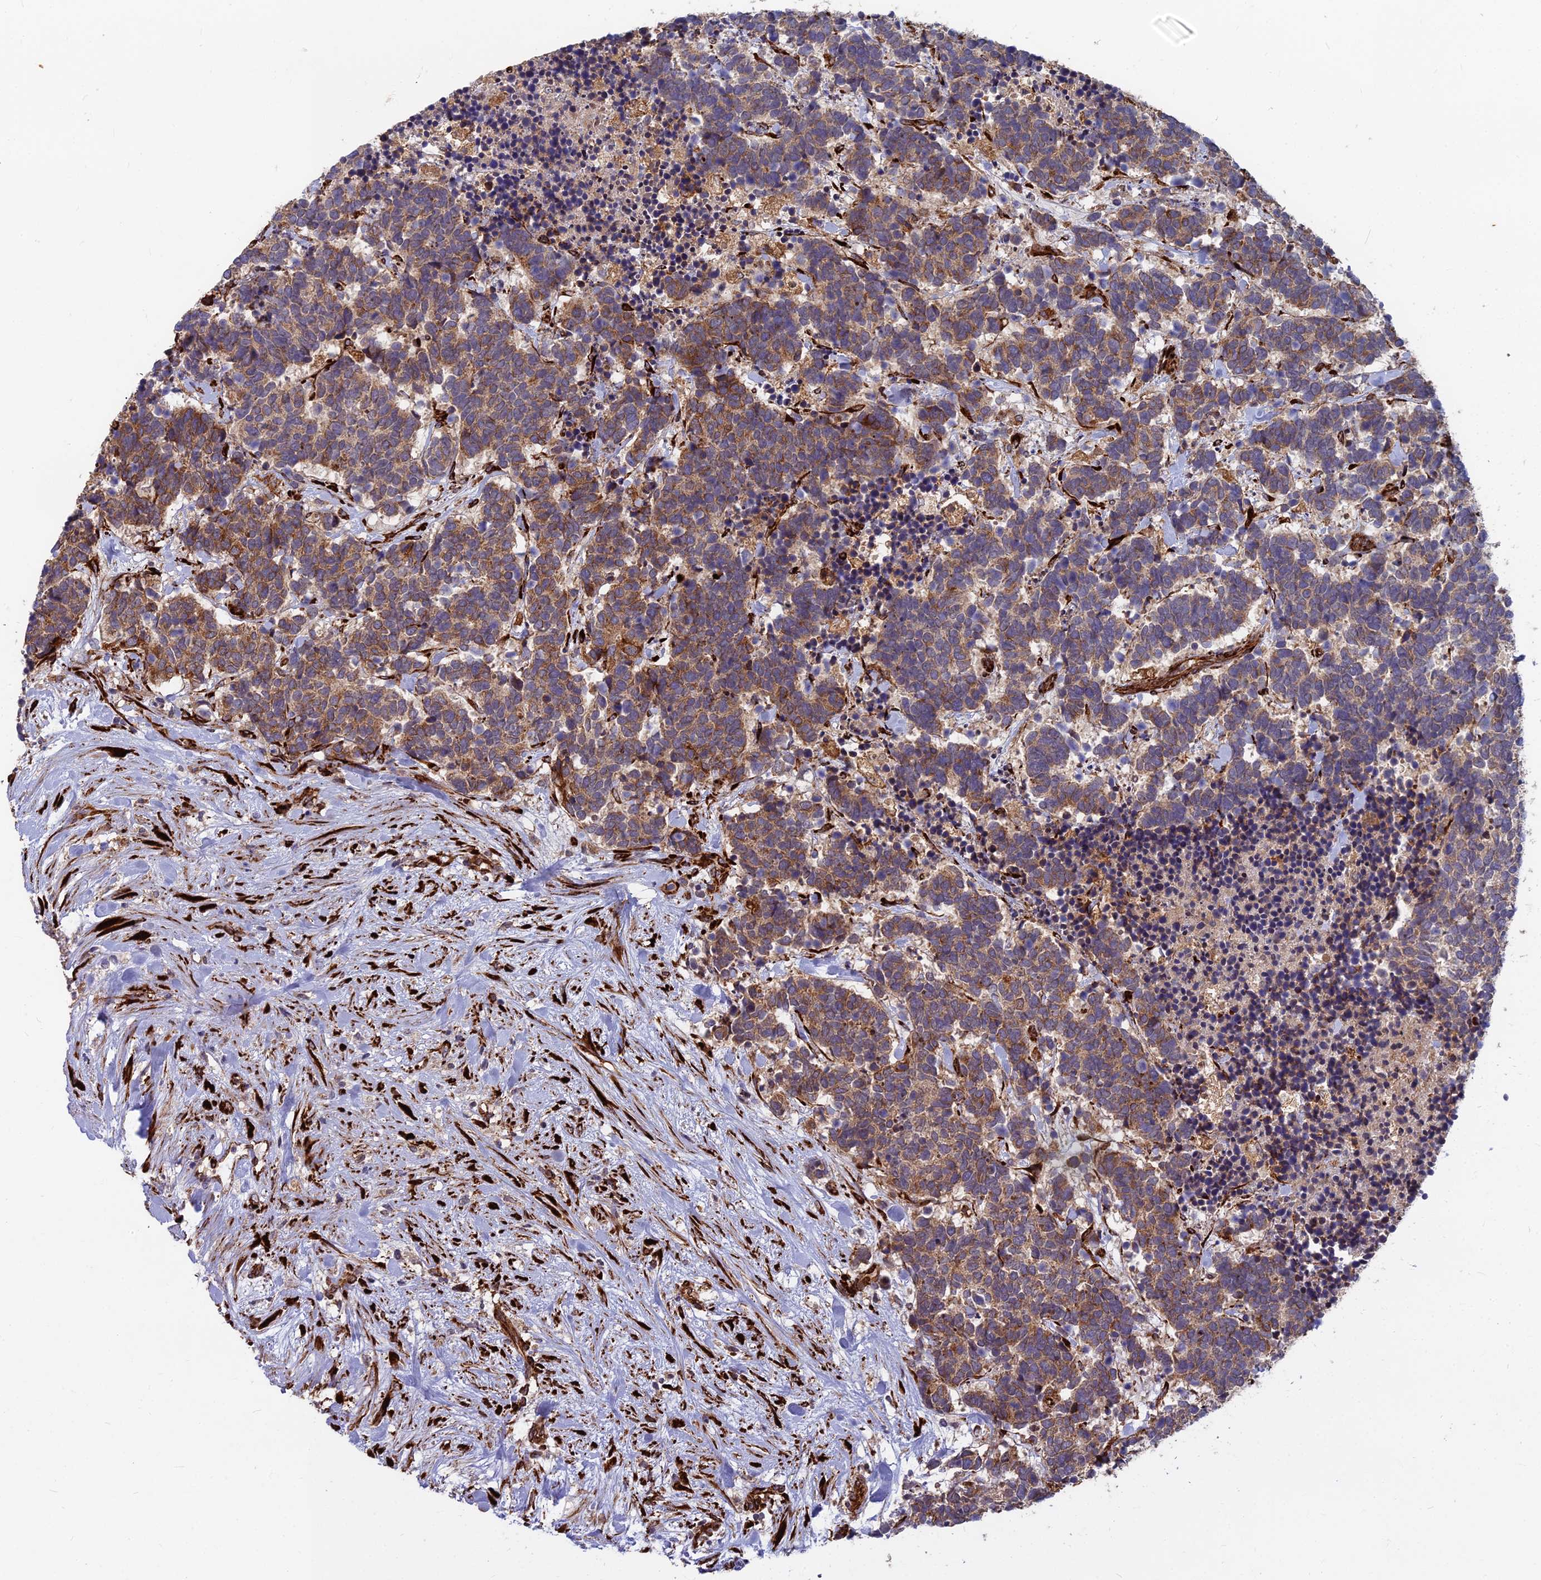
{"staining": {"intensity": "moderate", "quantity": "25%-75%", "location": "cytoplasmic/membranous"}, "tissue": "carcinoid", "cell_type": "Tumor cells", "image_type": "cancer", "snomed": [{"axis": "morphology", "description": "Carcinoma, NOS"}, {"axis": "morphology", "description": "Carcinoid, malignant, NOS"}, {"axis": "topography", "description": "Prostate"}], "caption": "Tumor cells show medium levels of moderate cytoplasmic/membranous positivity in approximately 25%-75% of cells in carcinoid.", "gene": "NDUFAF7", "patient": {"sex": "male", "age": 57}}